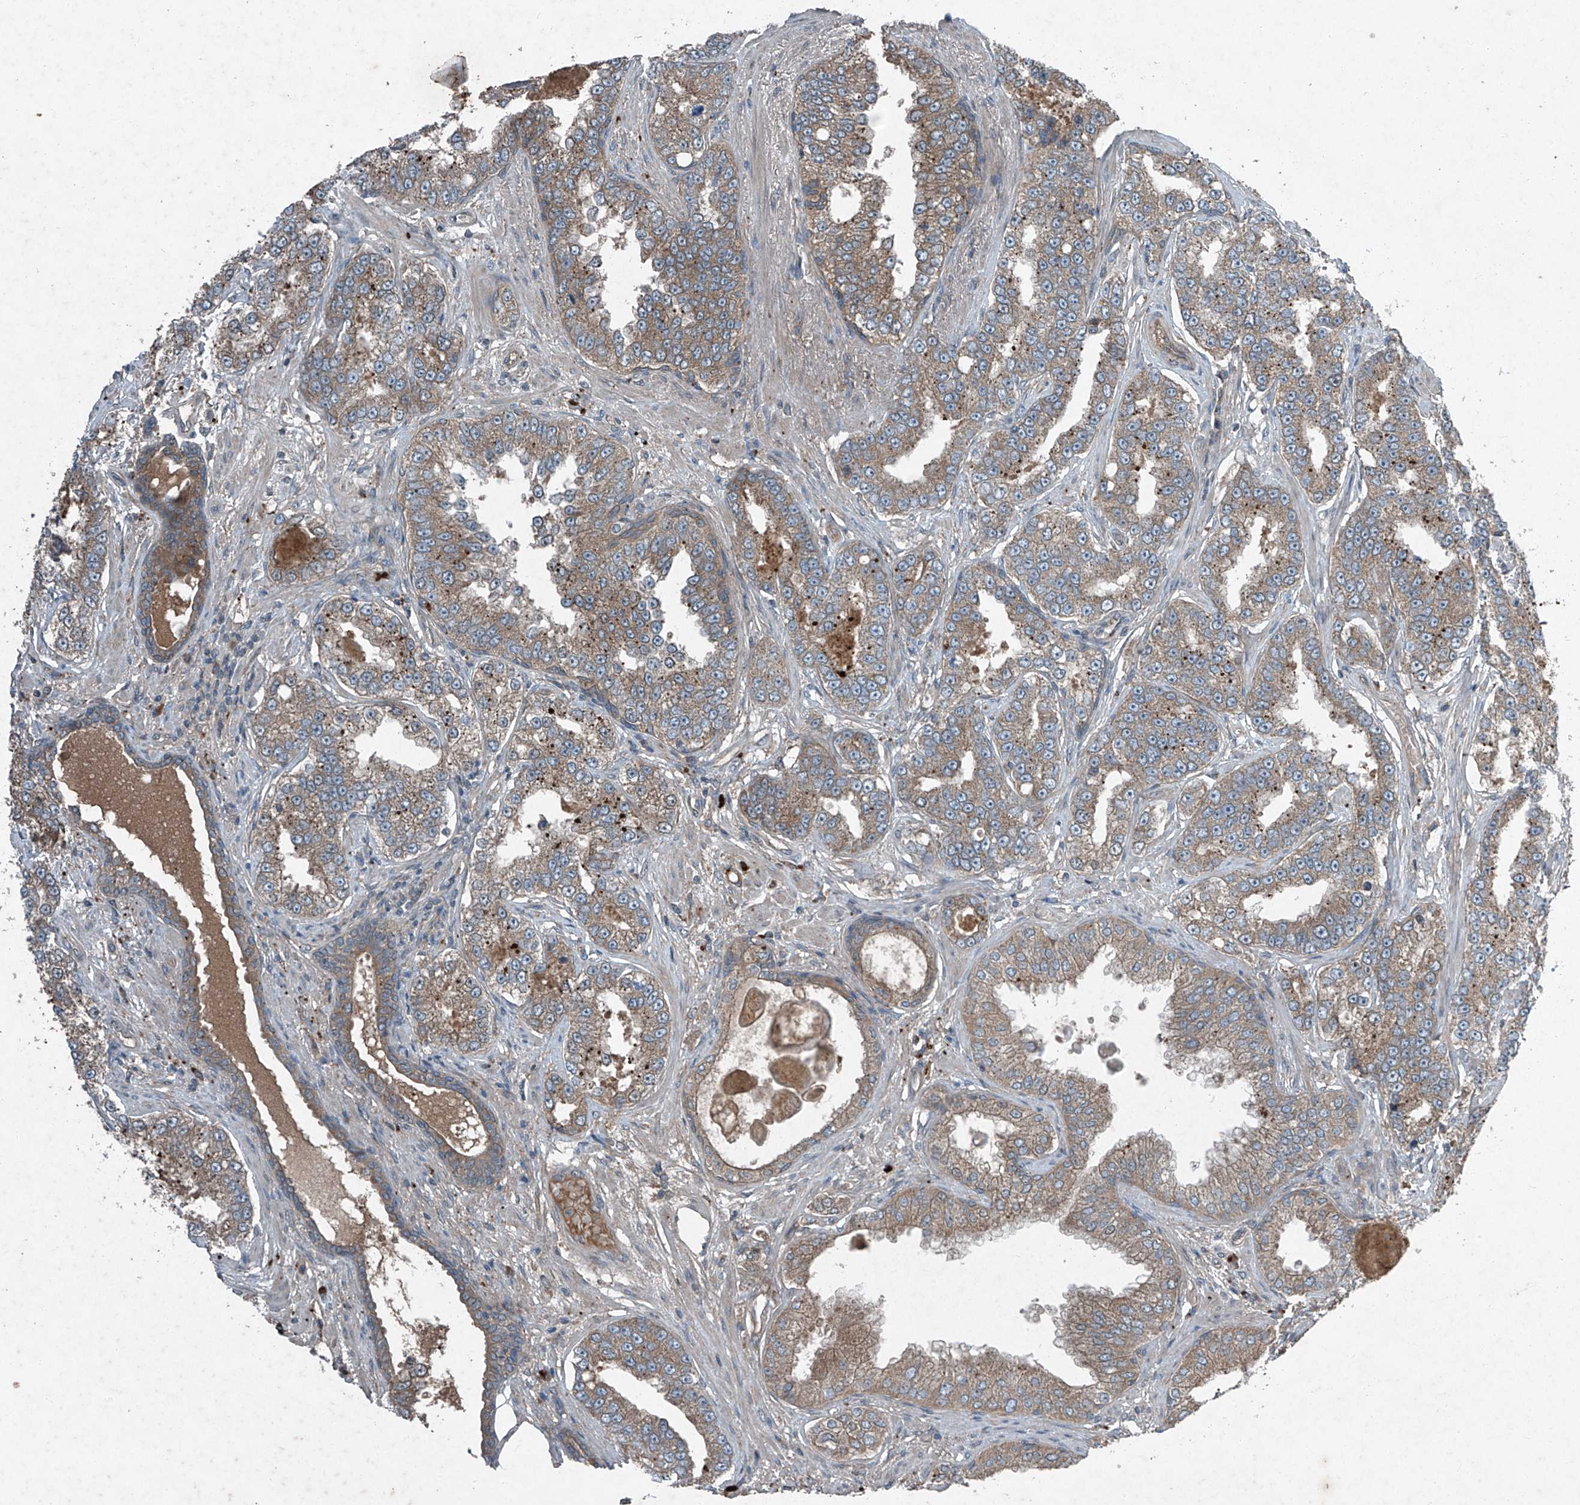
{"staining": {"intensity": "moderate", "quantity": ">75%", "location": "cytoplasmic/membranous"}, "tissue": "prostate cancer", "cell_type": "Tumor cells", "image_type": "cancer", "snomed": [{"axis": "morphology", "description": "Normal tissue, NOS"}, {"axis": "morphology", "description": "Adenocarcinoma, High grade"}, {"axis": "topography", "description": "Prostate"}], "caption": "About >75% of tumor cells in human prostate cancer reveal moderate cytoplasmic/membranous protein staining as visualized by brown immunohistochemical staining.", "gene": "FOXRED2", "patient": {"sex": "male", "age": 83}}